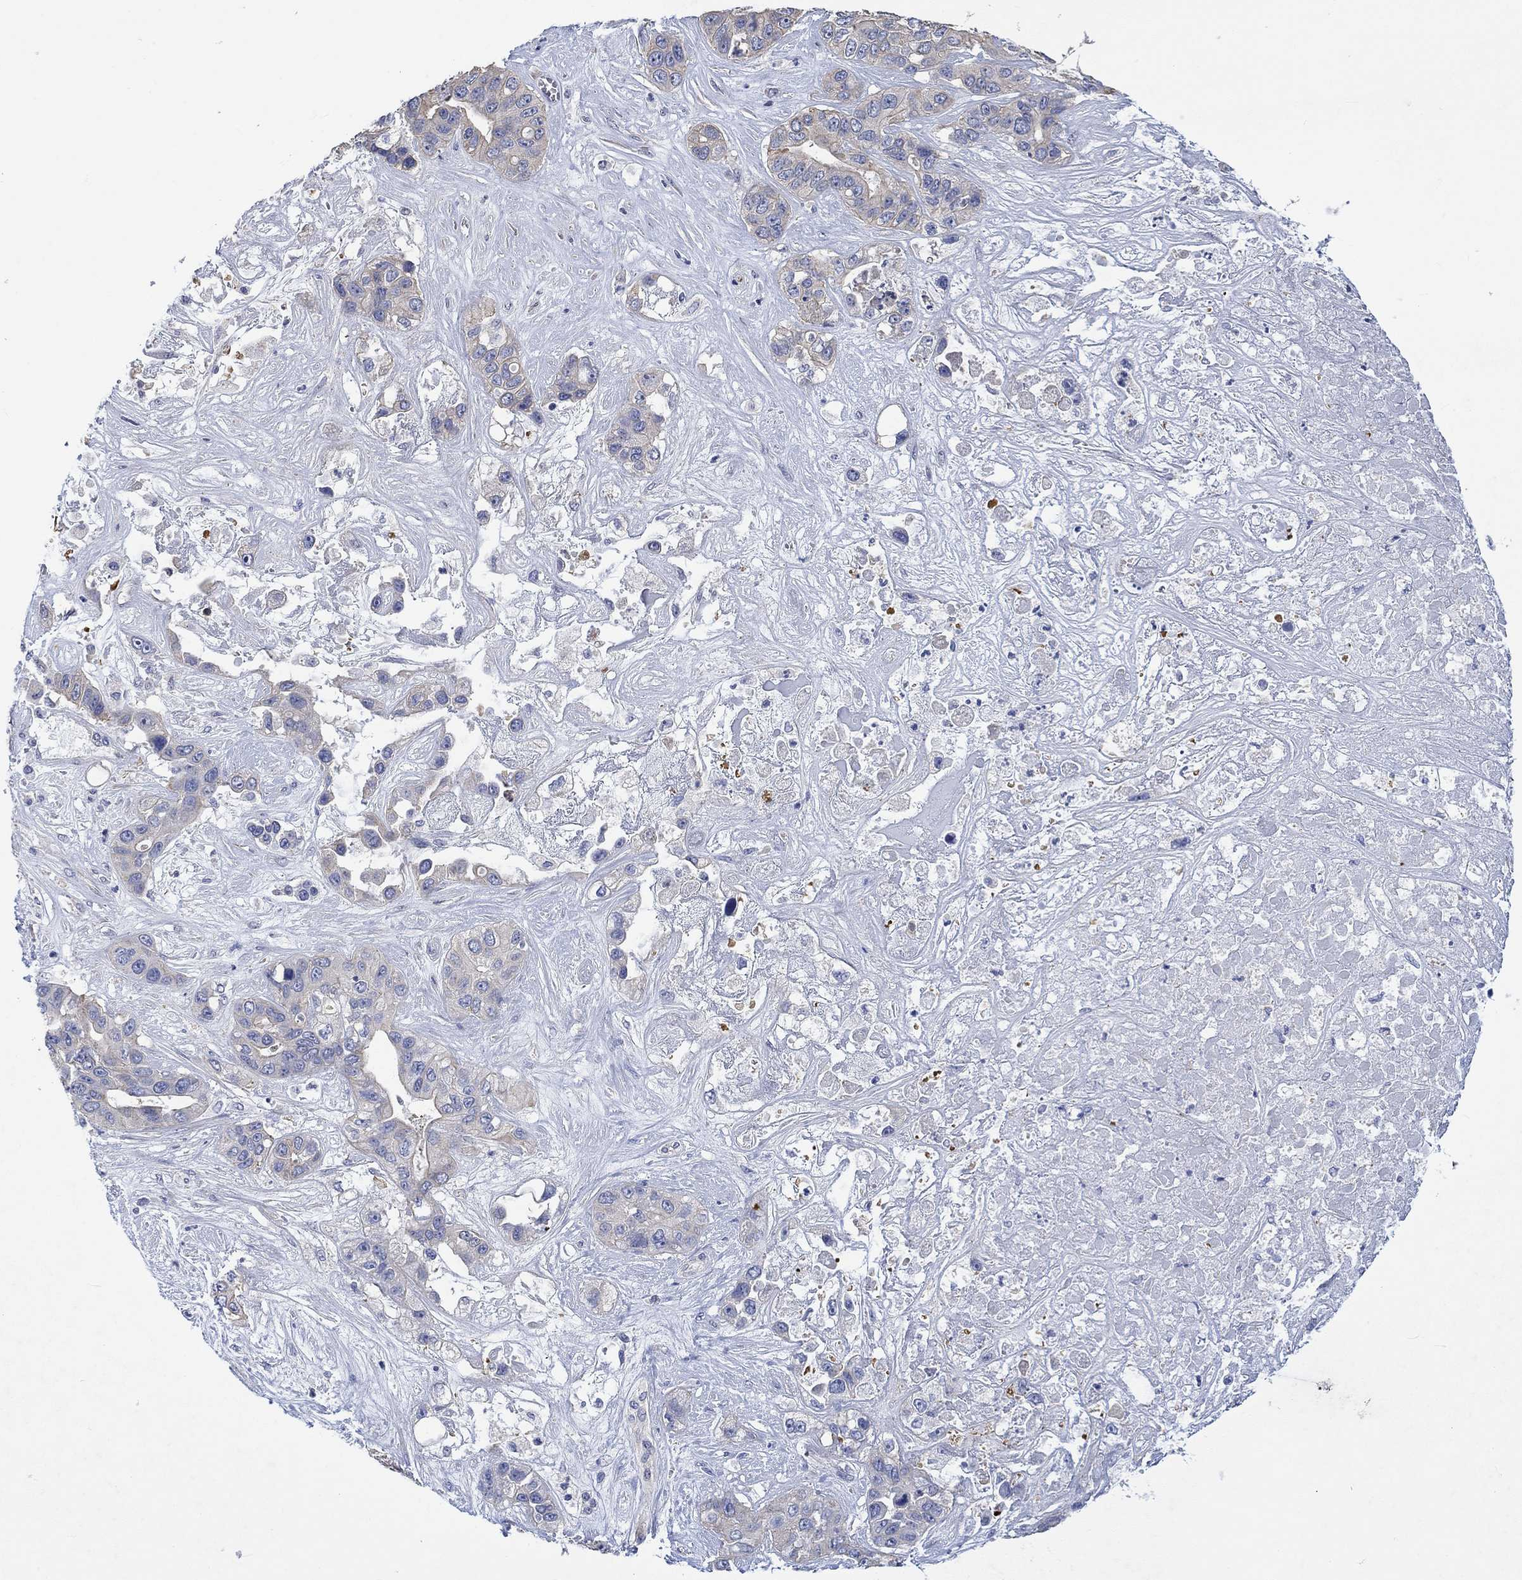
{"staining": {"intensity": "weak", "quantity": "25%-75%", "location": "cytoplasmic/membranous"}, "tissue": "liver cancer", "cell_type": "Tumor cells", "image_type": "cancer", "snomed": [{"axis": "morphology", "description": "Cholangiocarcinoma"}, {"axis": "topography", "description": "Liver"}], "caption": "This is a photomicrograph of immunohistochemistry (IHC) staining of liver cancer (cholangiocarcinoma), which shows weak staining in the cytoplasmic/membranous of tumor cells.", "gene": "AGRP", "patient": {"sex": "female", "age": 52}}